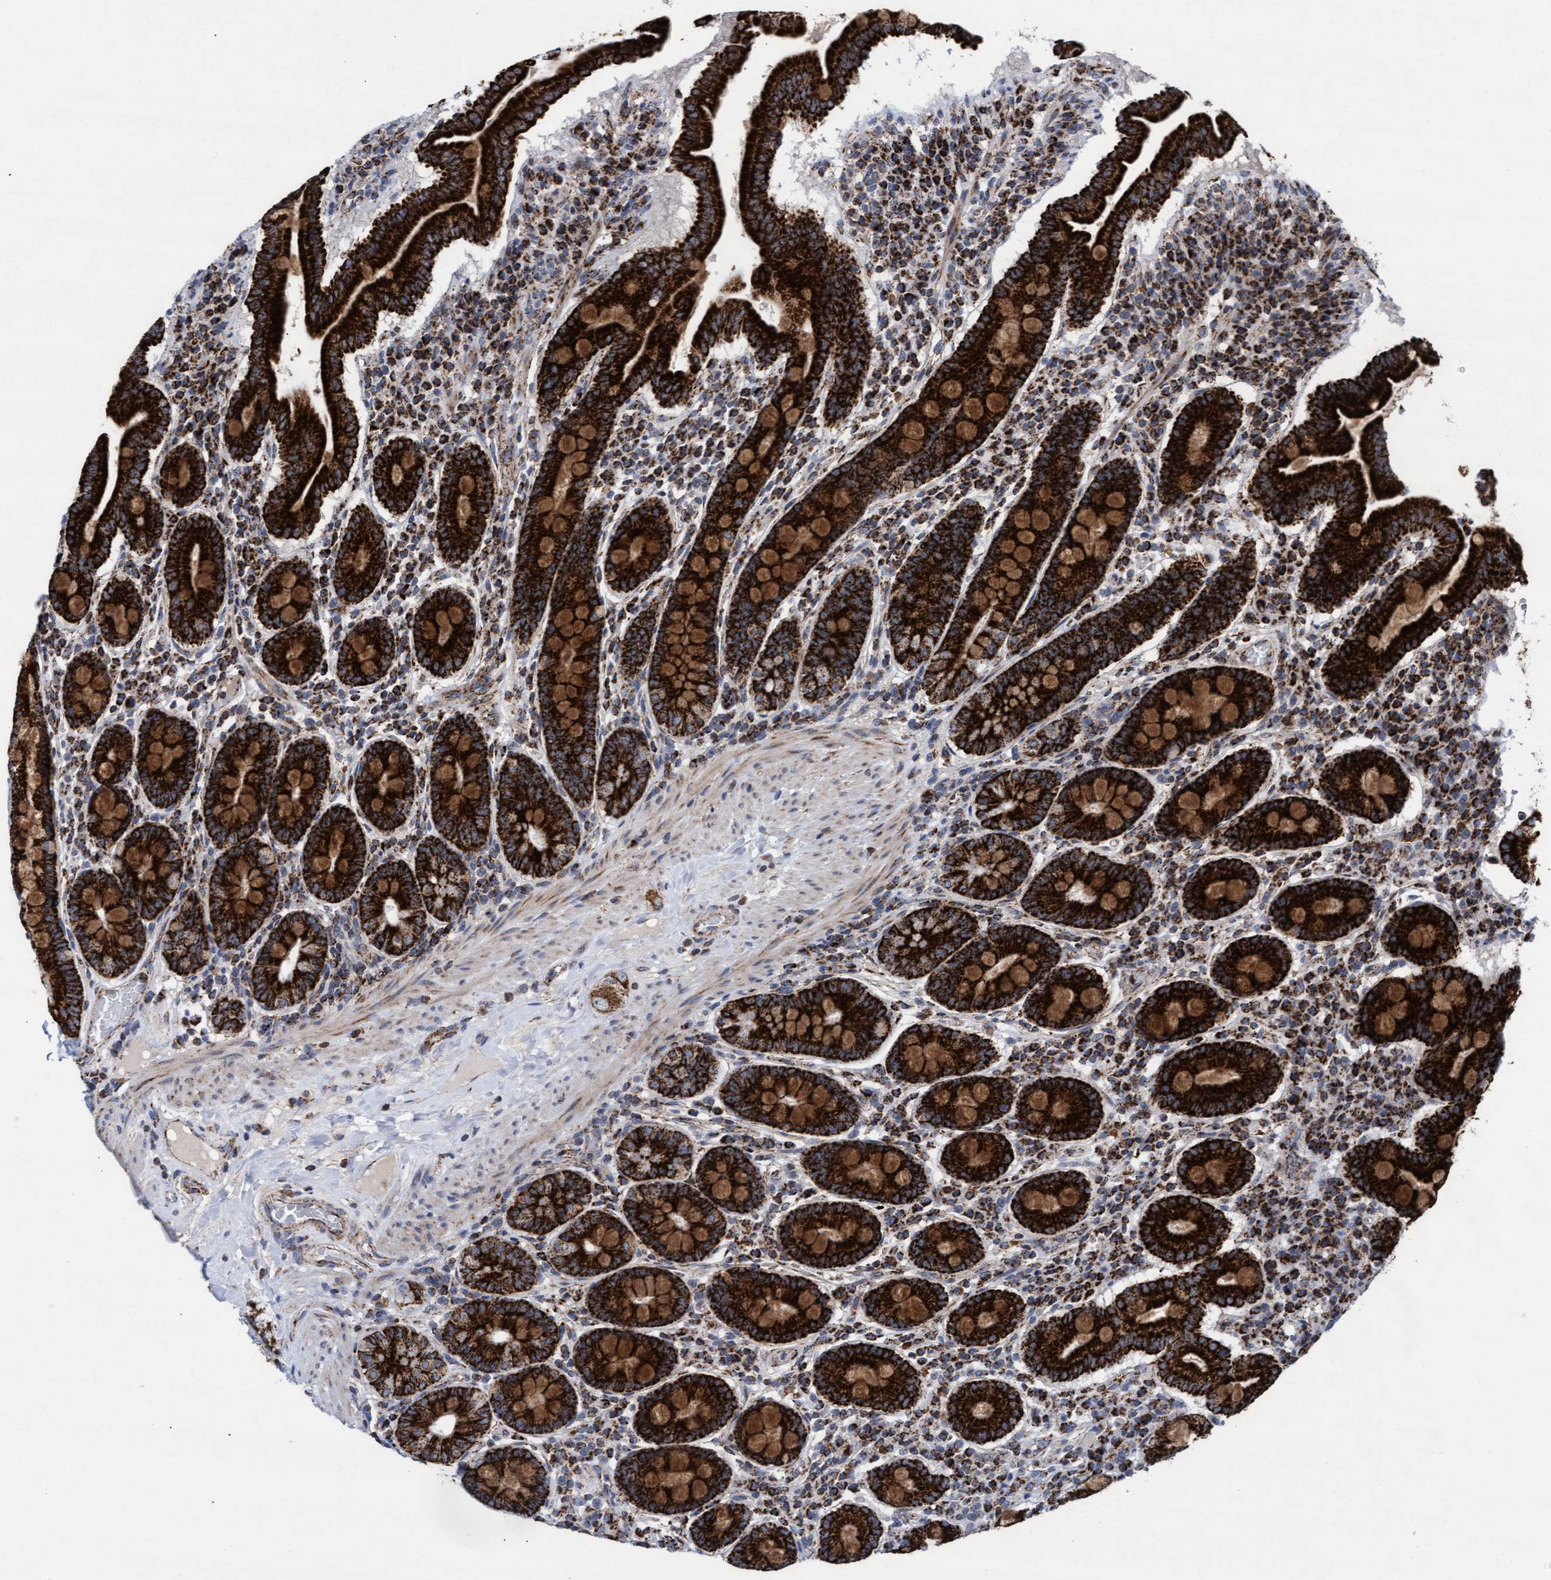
{"staining": {"intensity": "strong", "quantity": ">75%", "location": "cytoplasmic/membranous"}, "tissue": "duodenum", "cell_type": "Glandular cells", "image_type": "normal", "snomed": [{"axis": "morphology", "description": "Normal tissue, NOS"}, {"axis": "topography", "description": "Duodenum"}], "caption": "Immunohistochemical staining of normal human duodenum reveals strong cytoplasmic/membranous protein staining in about >75% of glandular cells. Nuclei are stained in blue.", "gene": "MRPL38", "patient": {"sex": "male", "age": 50}}